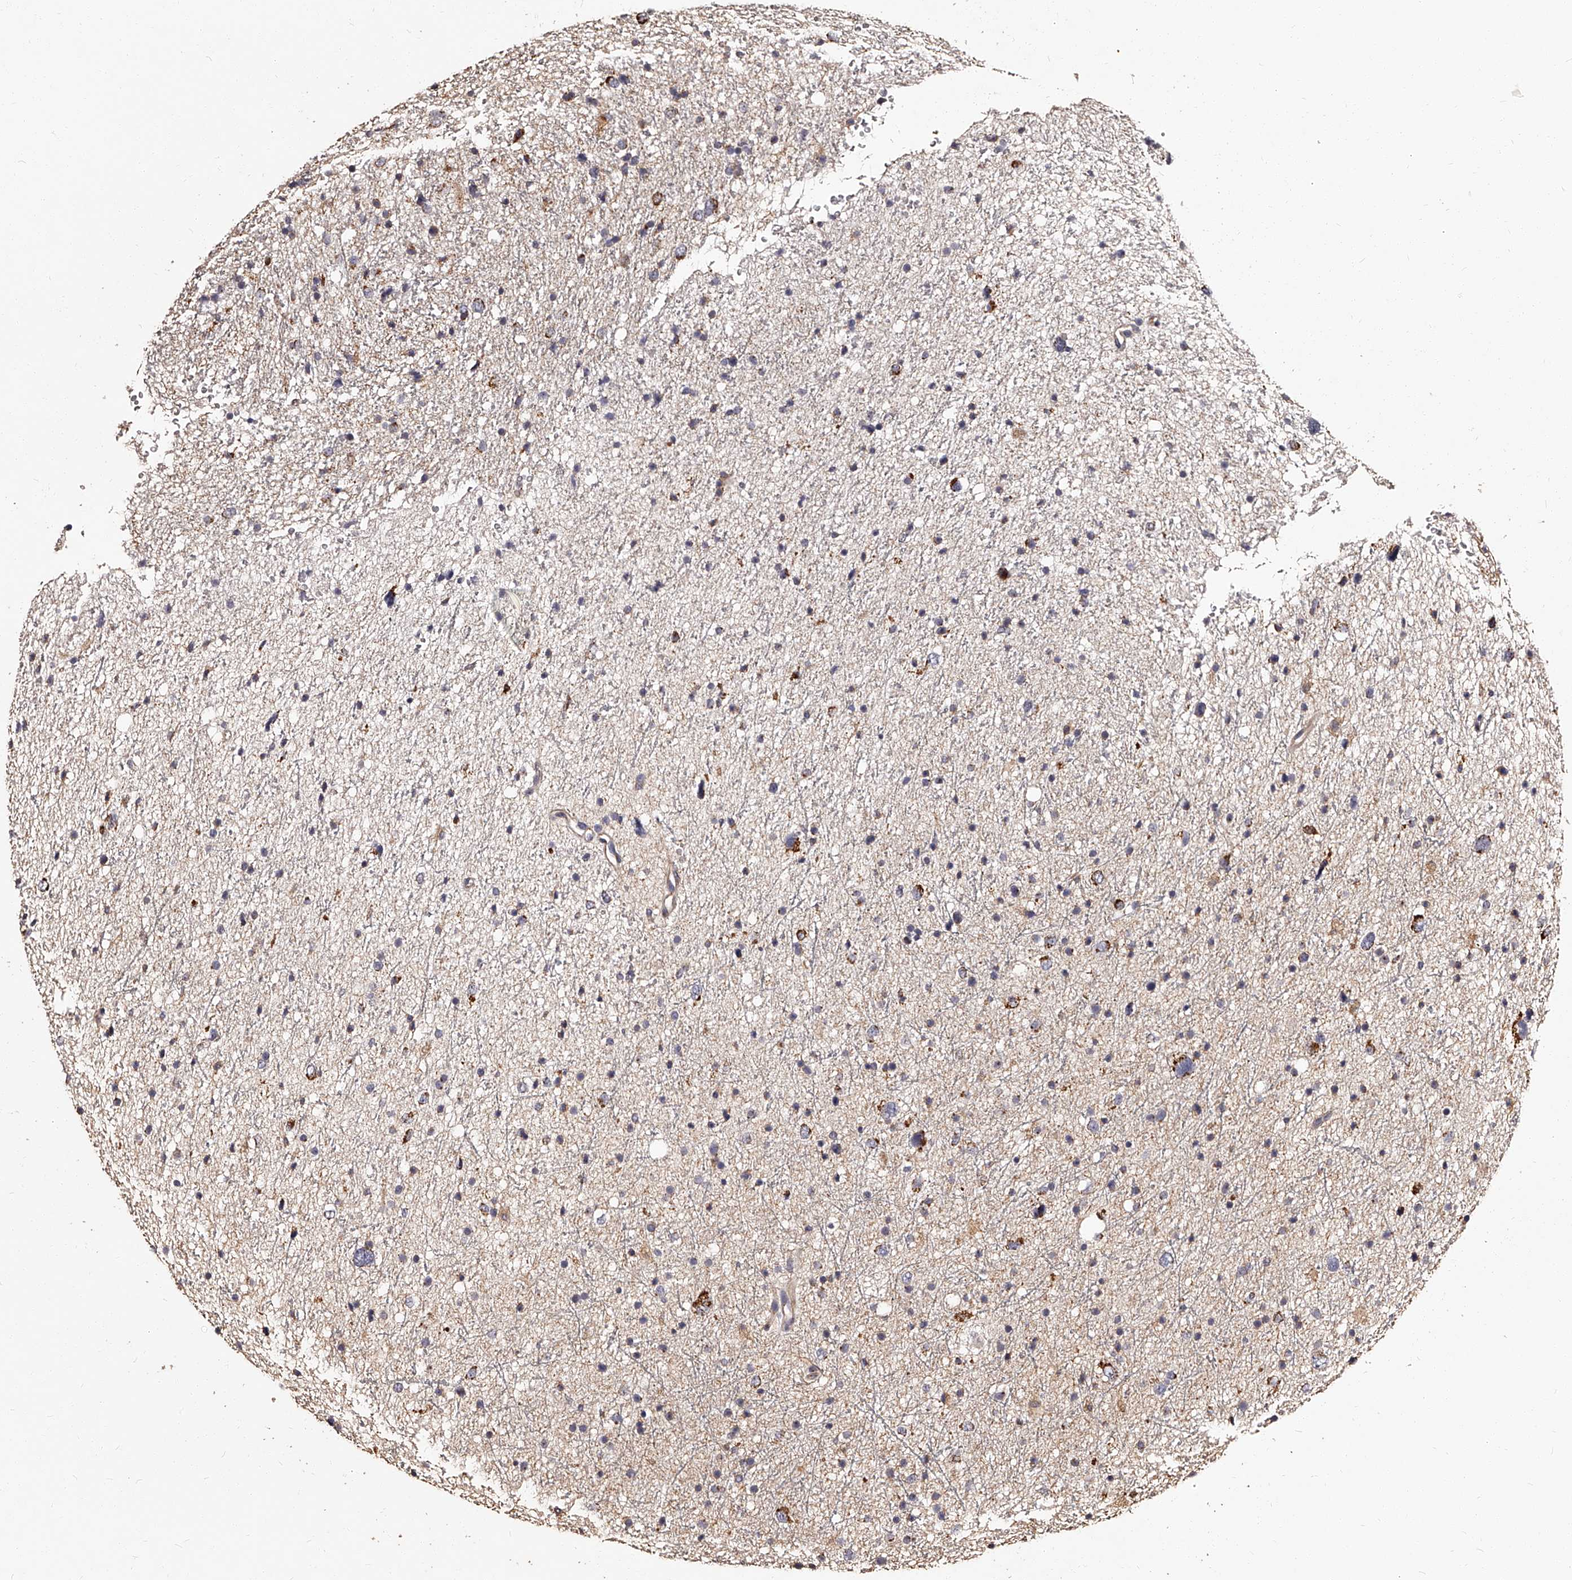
{"staining": {"intensity": "negative", "quantity": "none", "location": "none"}, "tissue": "glioma", "cell_type": "Tumor cells", "image_type": "cancer", "snomed": [{"axis": "morphology", "description": "Glioma, malignant, Low grade"}, {"axis": "topography", "description": "Brain"}], "caption": "DAB immunohistochemical staining of glioma reveals no significant staining in tumor cells. (Immunohistochemistry (ihc), brightfield microscopy, high magnification).", "gene": "RSC1A1", "patient": {"sex": "female", "age": 37}}